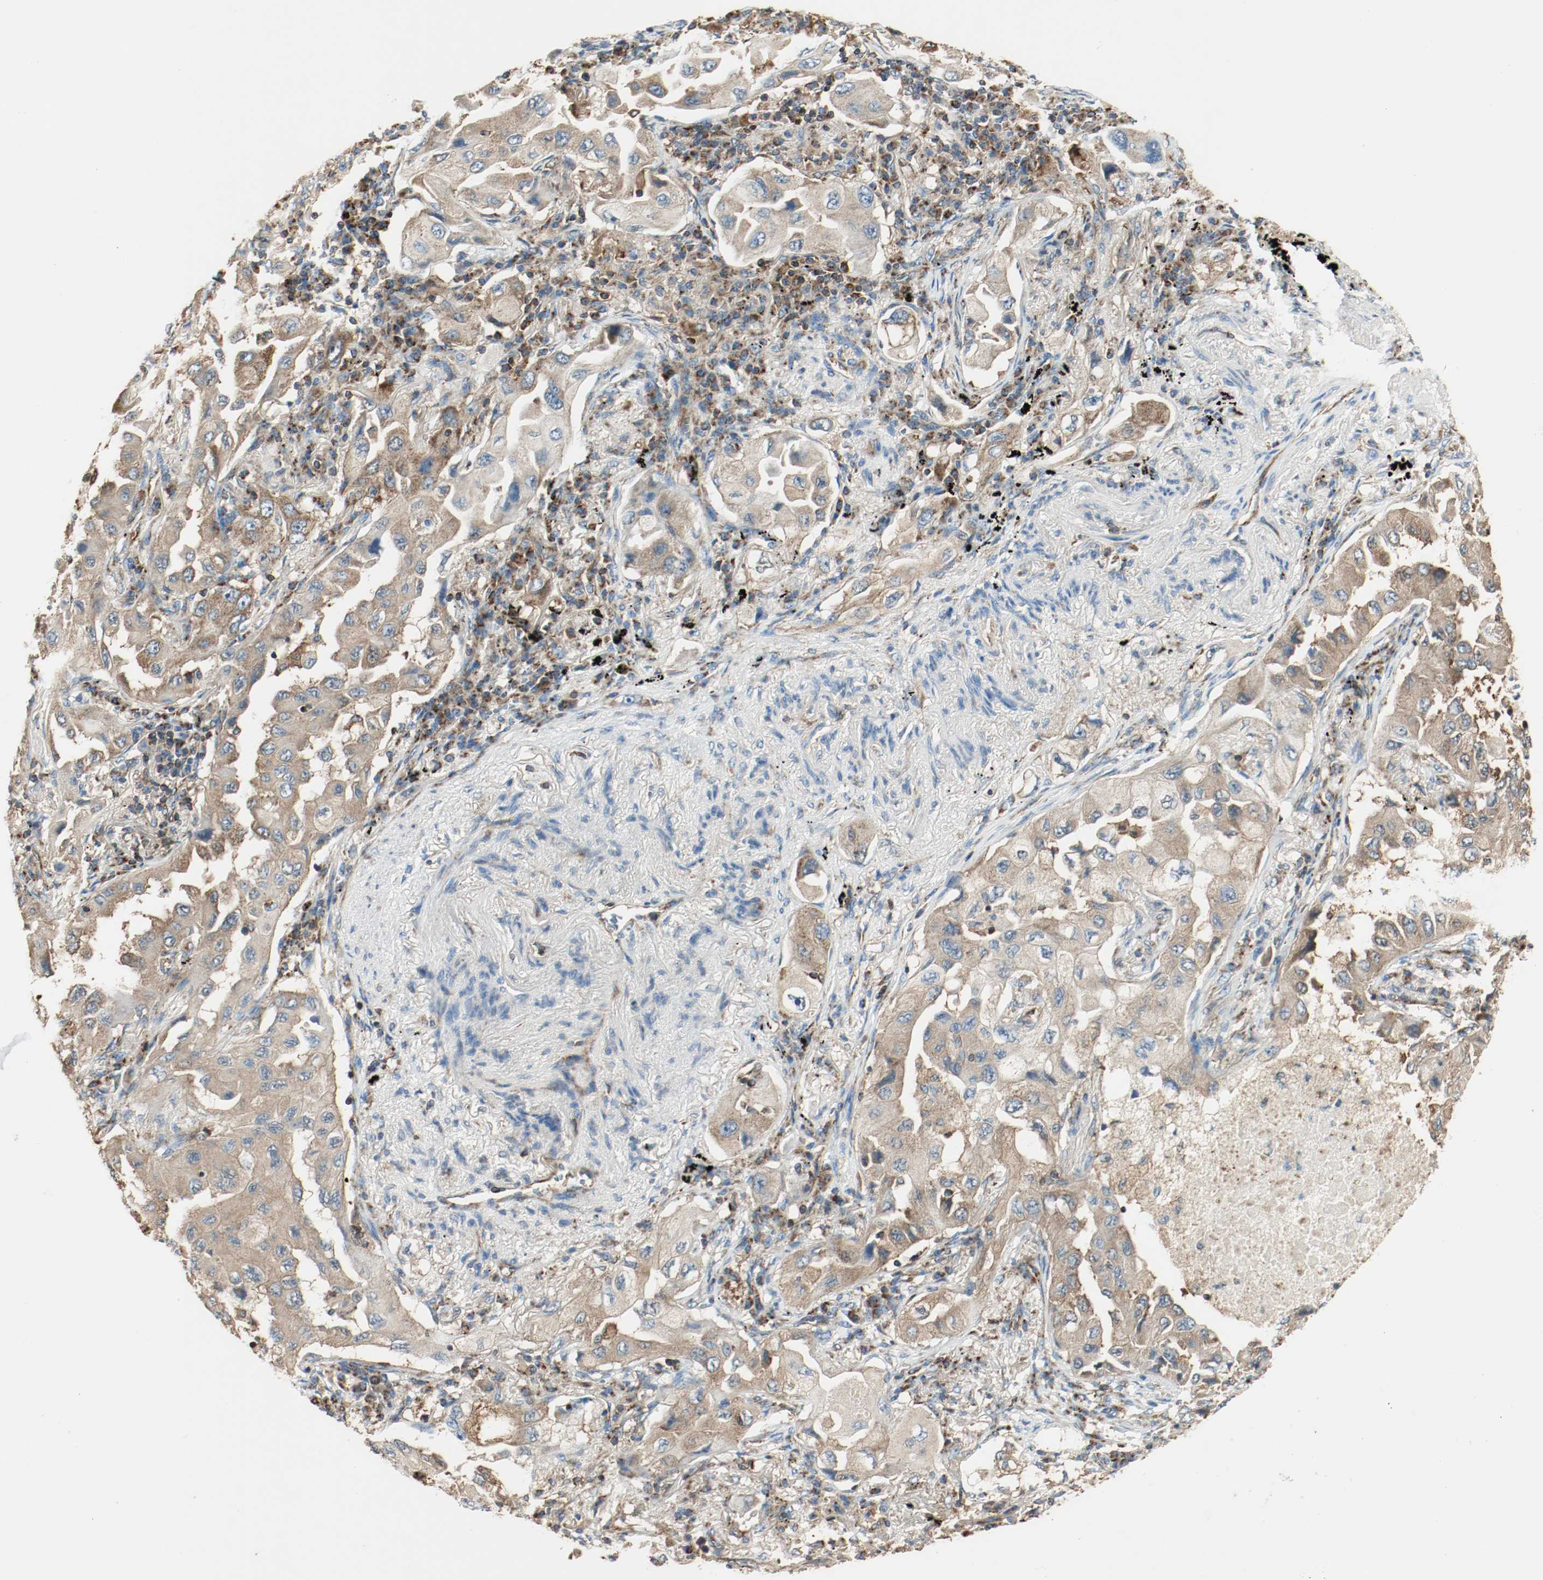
{"staining": {"intensity": "strong", "quantity": ">75%", "location": "cytoplasmic/membranous"}, "tissue": "lung cancer", "cell_type": "Tumor cells", "image_type": "cancer", "snomed": [{"axis": "morphology", "description": "Adenocarcinoma, NOS"}, {"axis": "topography", "description": "Lung"}], "caption": "Adenocarcinoma (lung) was stained to show a protein in brown. There is high levels of strong cytoplasmic/membranous expression in about >75% of tumor cells.", "gene": "PLCG1", "patient": {"sex": "female", "age": 65}}